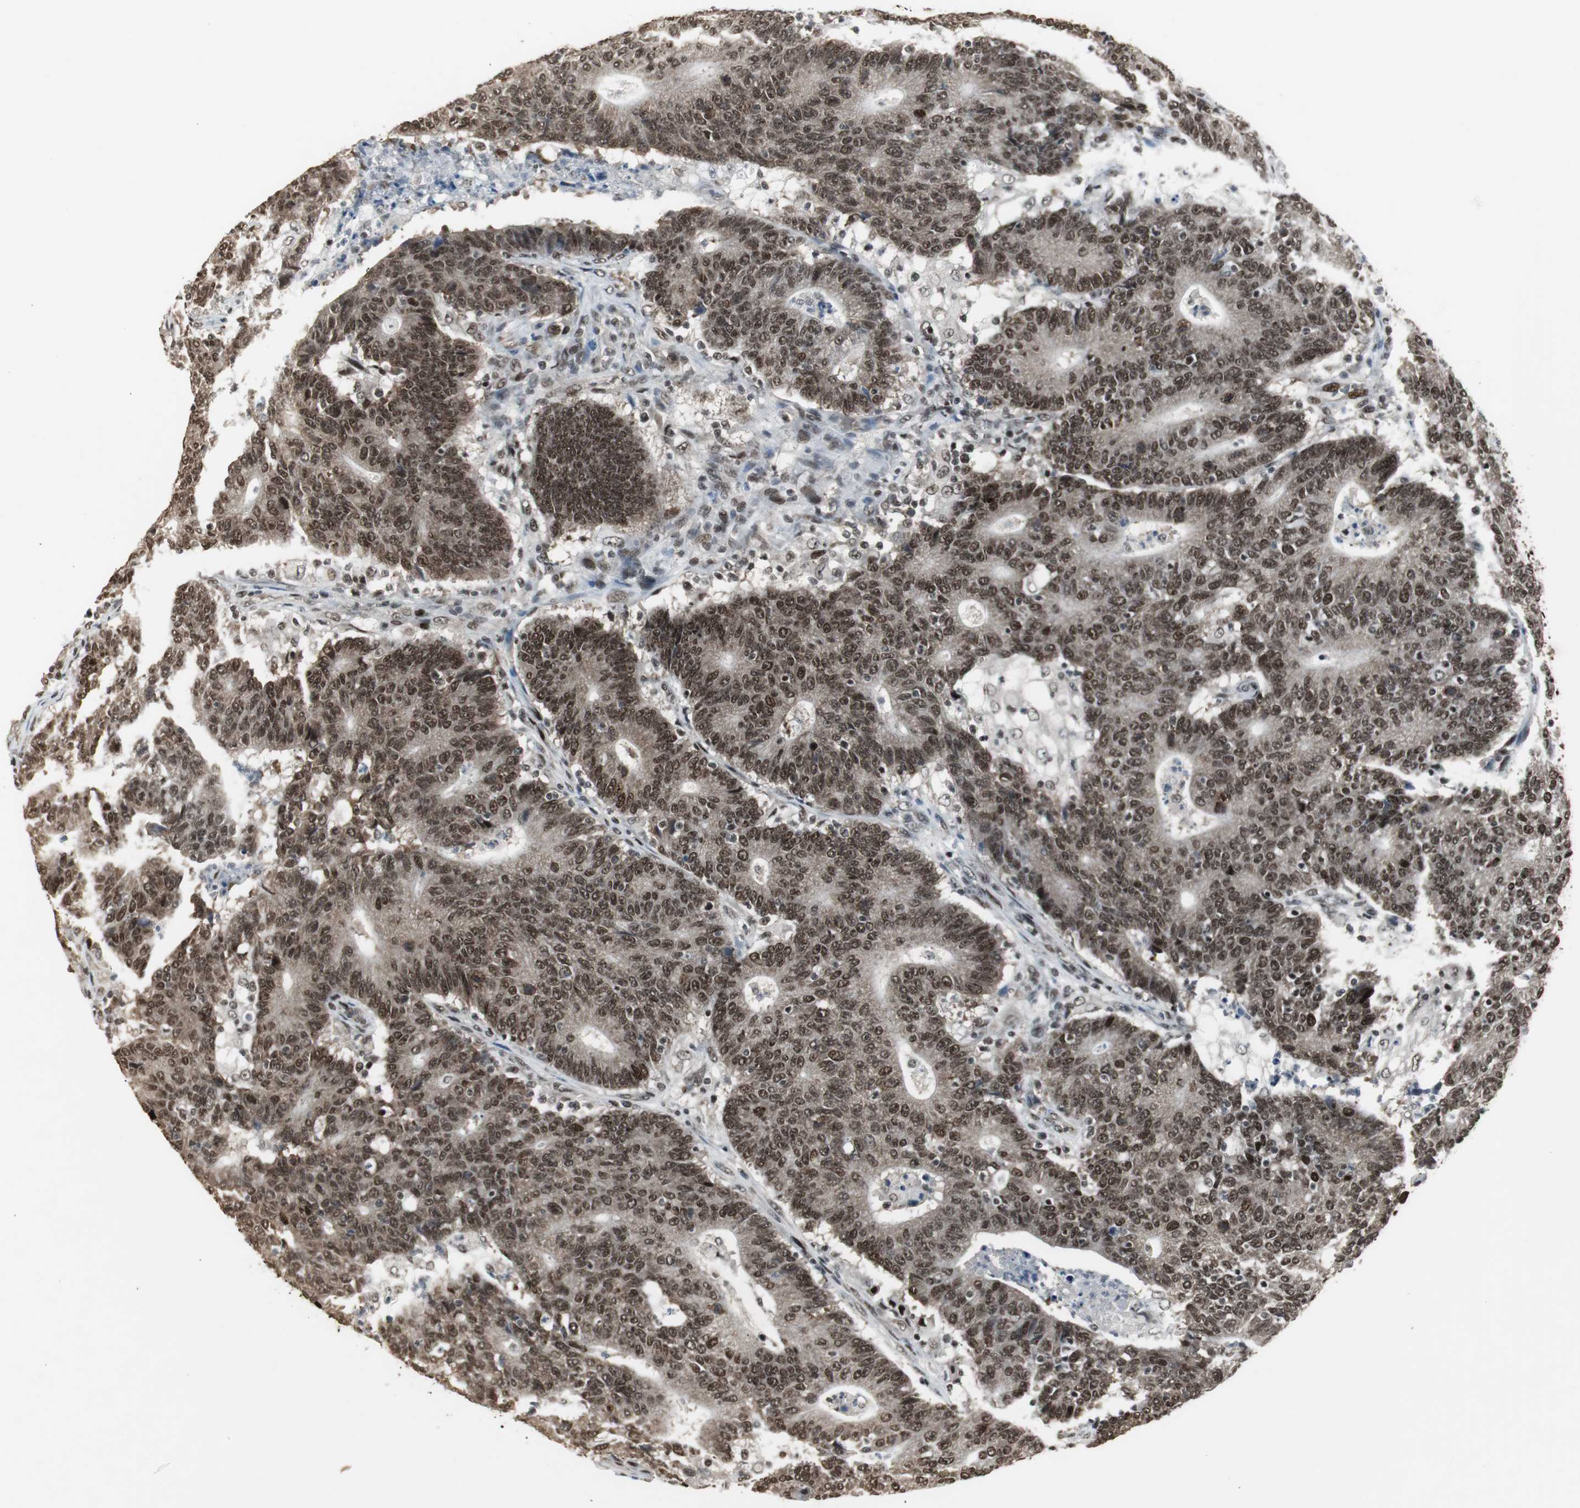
{"staining": {"intensity": "strong", "quantity": ">75%", "location": "cytoplasmic/membranous,nuclear"}, "tissue": "colorectal cancer", "cell_type": "Tumor cells", "image_type": "cancer", "snomed": [{"axis": "morphology", "description": "Normal tissue, NOS"}, {"axis": "morphology", "description": "Adenocarcinoma, NOS"}, {"axis": "topography", "description": "Colon"}], "caption": "Human colorectal cancer stained for a protein (brown) displays strong cytoplasmic/membranous and nuclear positive staining in approximately >75% of tumor cells.", "gene": "TAF5", "patient": {"sex": "female", "age": 75}}